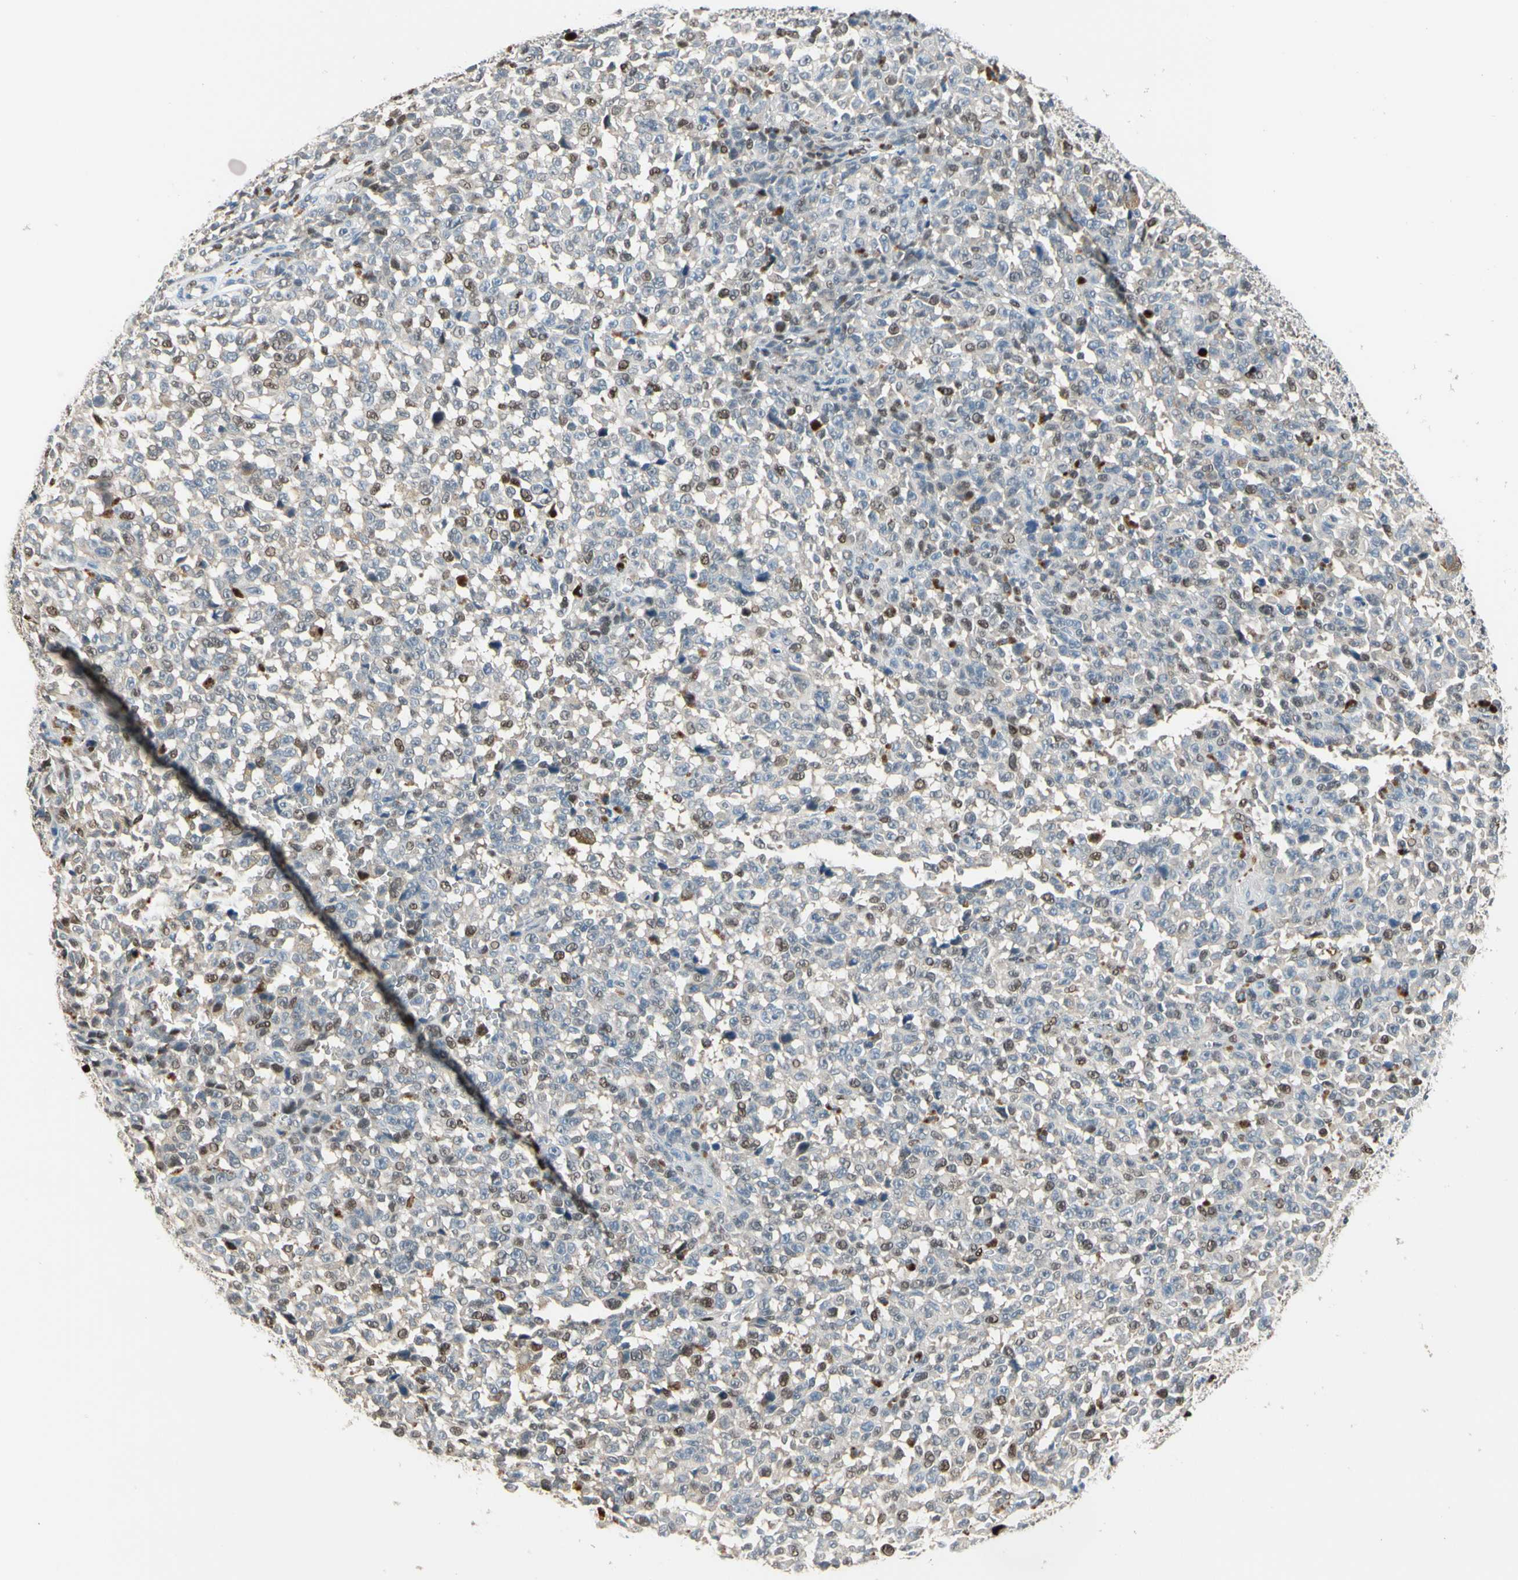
{"staining": {"intensity": "moderate", "quantity": "<25%", "location": "nuclear"}, "tissue": "melanoma", "cell_type": "Tumor cells", "image_type": "cancer", "snomed": [{"axis": "morphology", "description": "Malignant melanoma, NOS"}, {"axis": "topography", "description": "Skin"}], "caption": "Protein expression analysis of human melanoma reveals moderate nuclear staining in approximately <25% of tumor cells.", "gene": "ZKSCAN4", "patient": {"sex": "female", "age": 82}}